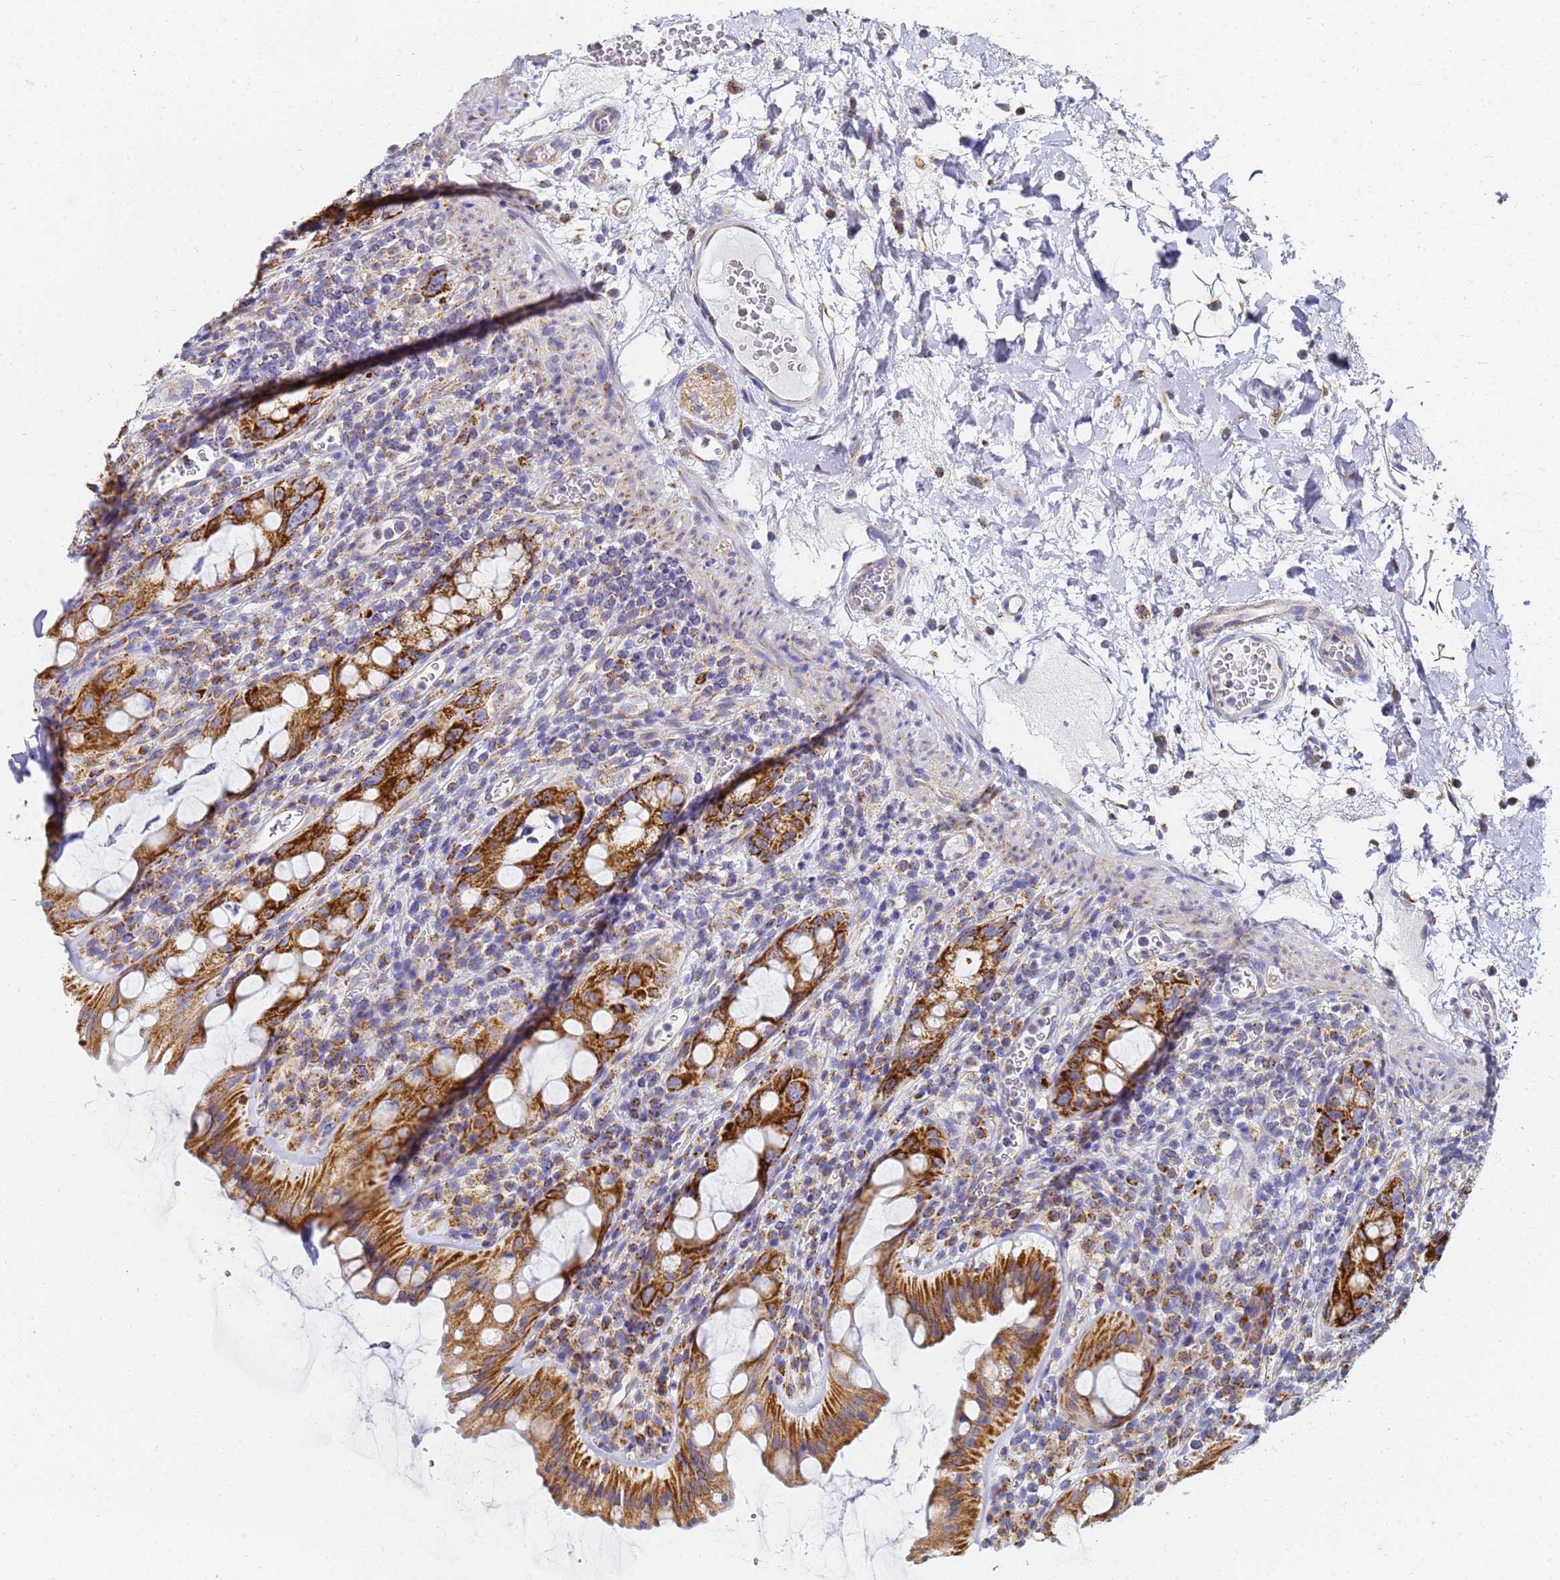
{"staining": {"intensity": "strong", "quantity": ">75%", "location": "cytoplasmic/membranous"}, "tissue": "rectum", "cell_type": "Glandular cells", "image_type": "normal", "snomed": [{"axis": "morphology", "description": "Normal tissue, NOS"}, {"axis": "topography", "description": "Rectum"}], "caption": "Glandular cells demonstrate strong cytoplasmic/membranous expression in about >75% of cells in normal rectum. (DAB (3,3'-diaminobenzidine) IHC with brightfield microscopy, high magnification).", "gene": "CNIH4", "patient": {"sex": "female", "age": 57}}